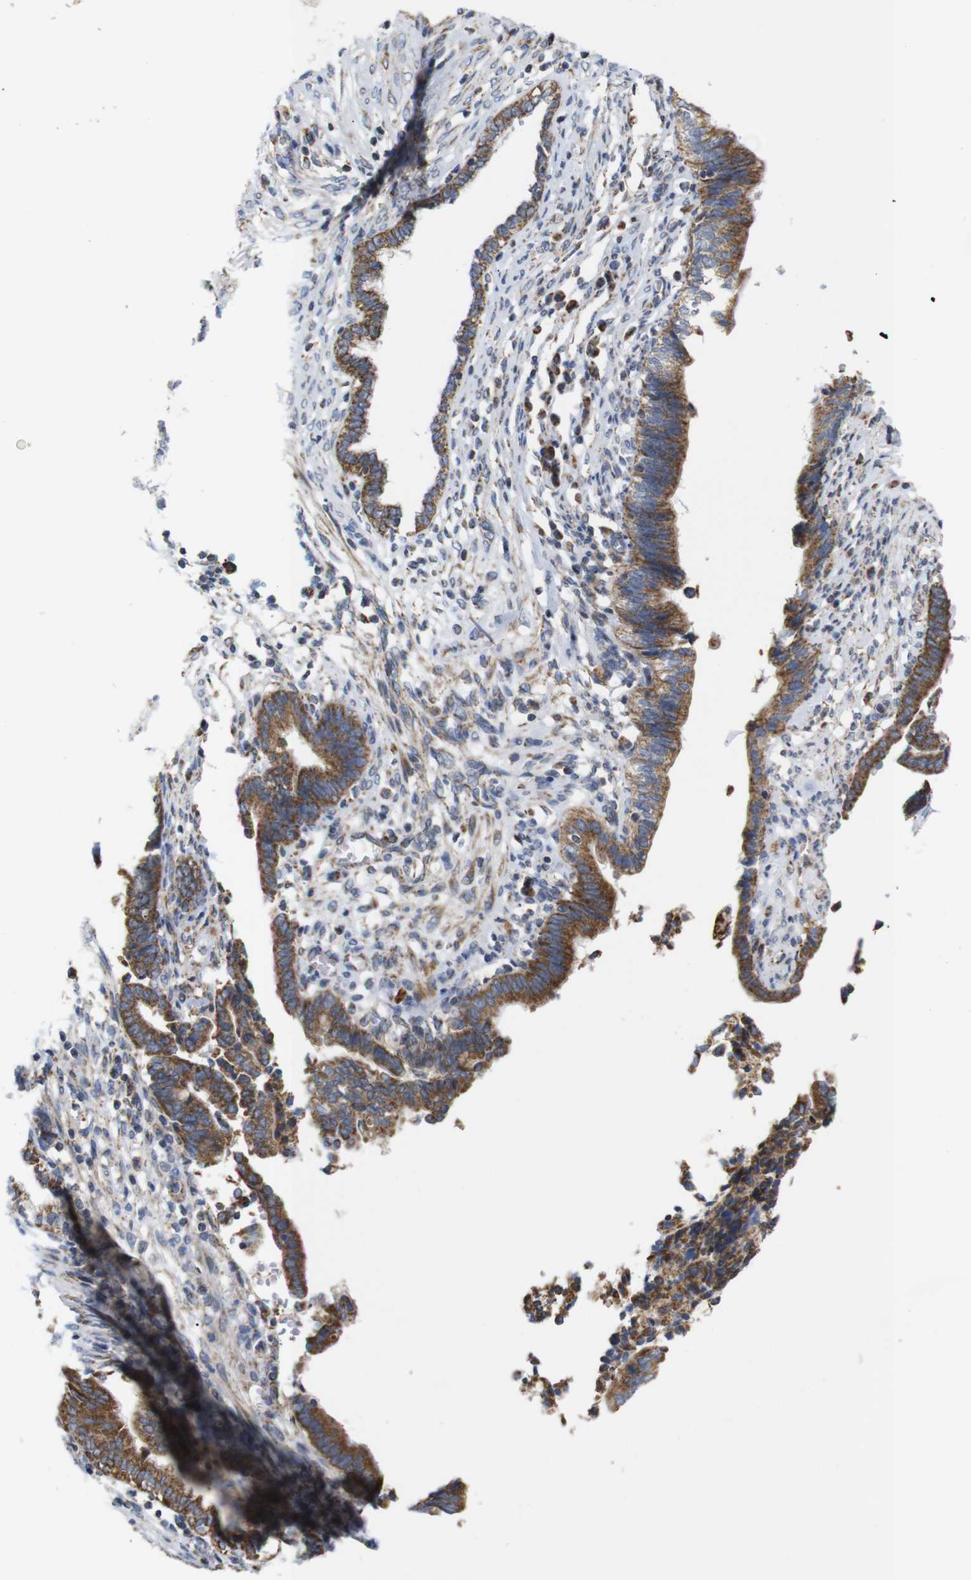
{"staining": {"intensity": "strong", "quantity": ">75%", "location": "cytoplasmic/membranous"}, "tissue": "cervical cancer", "cell_type": "Tumor cells", "image_type": "cancer", "snomed": [{"axis": "morphology", "description": "Adenocarcinoma, NOS"}, {"axis": "topography", "description": "Cervix"}], "caption": "Protein analysis of adenocarcinoma (cervical) tissue reveals strong cytoplasmic/membranous staining in approximately >75% of tumor cells. (DAB = brown stain, brightfield microscopy at high magnification).", "gene": "FAM171B", "patient": {"sex": "female", "age": 44}}